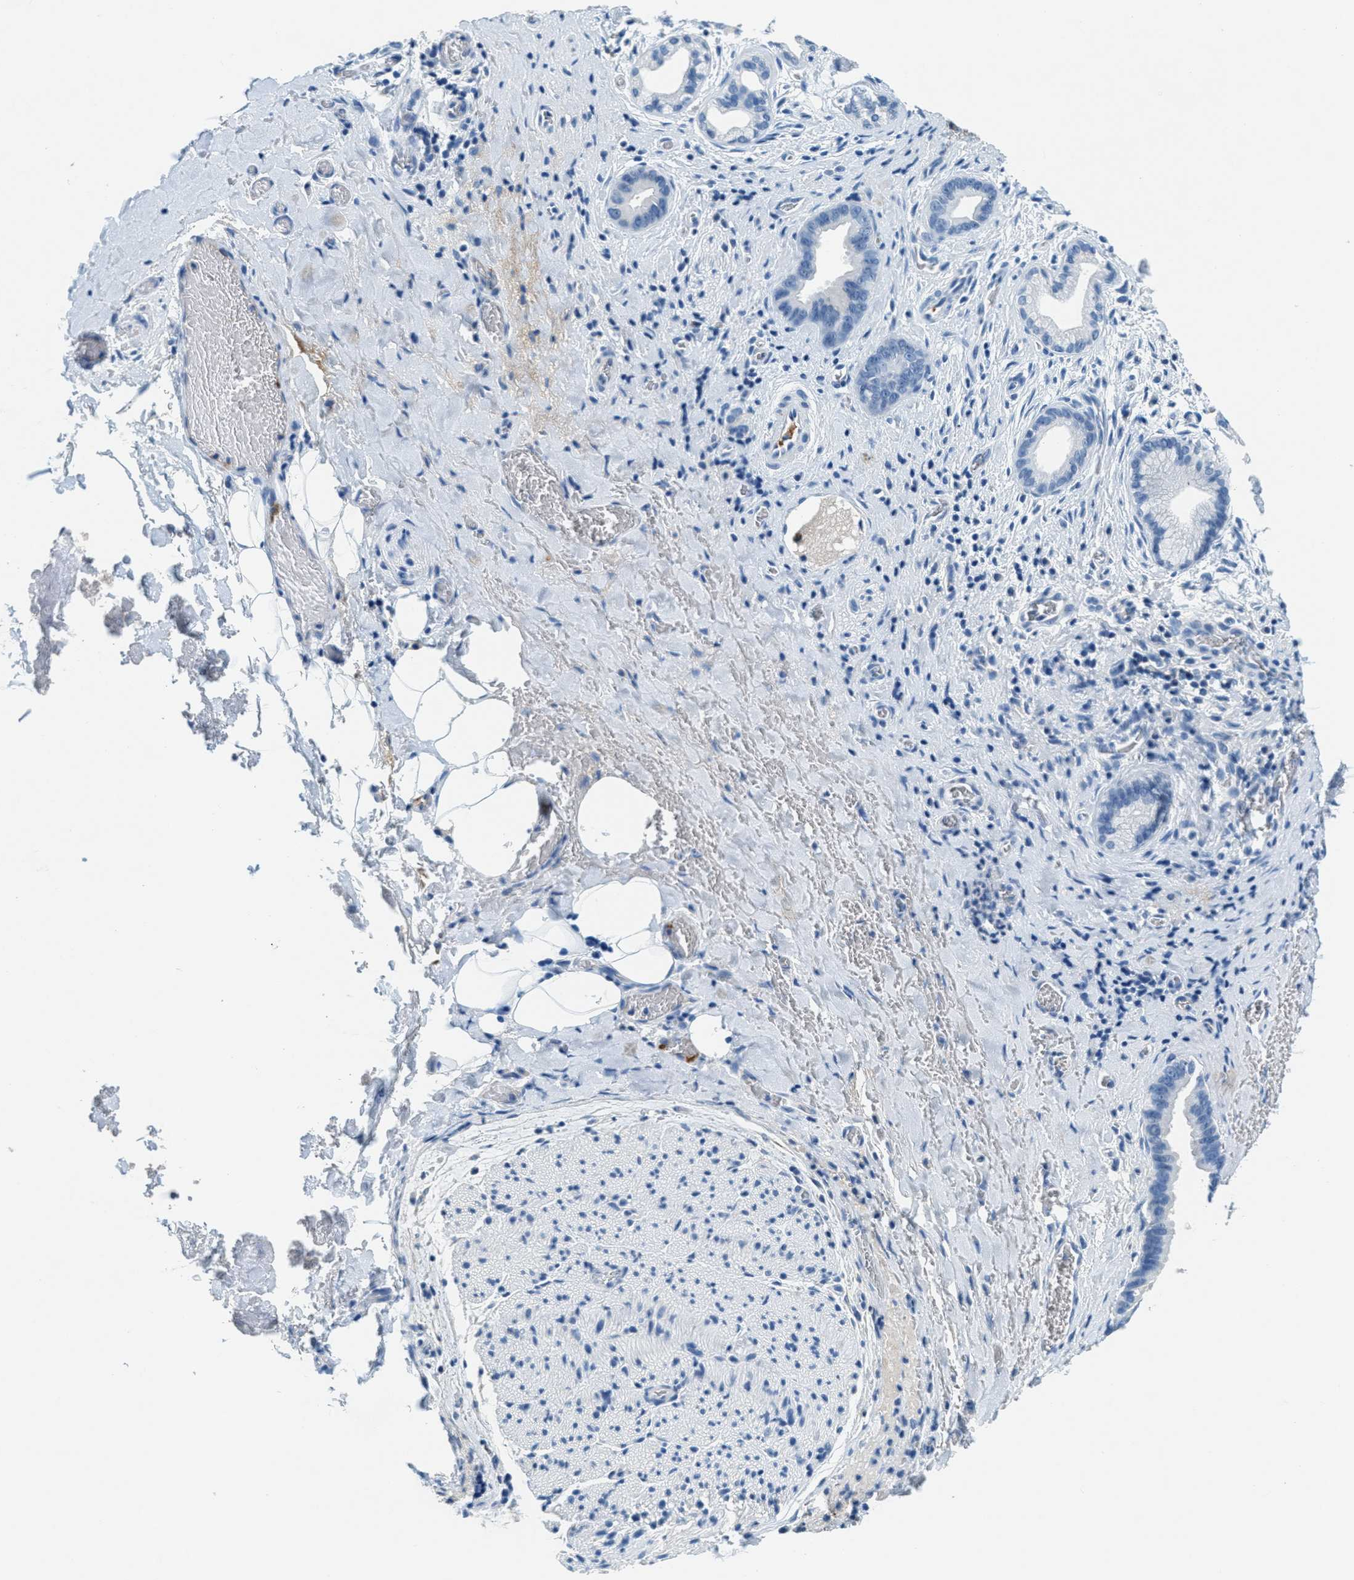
{"staining": {"intensity": "negative", "quantity": "none", "location": "none"}, "tissue": "liver cancer", "cell_type": "Tumor cells", "image_type": "cancer", "snomed": [{"axis": "morphology", "description": "Cholangiocarcinoma"}, {"axis": "topography", "description": "Liver"}], "caption": "Immunohistochemistry (IHC) of cholangiocarcinoma (liver) exhibits no expression in tumor cells. Nuclei are stained in blue.", "gene": "A2M", "patient": {"sex": "female", "age": 55}}